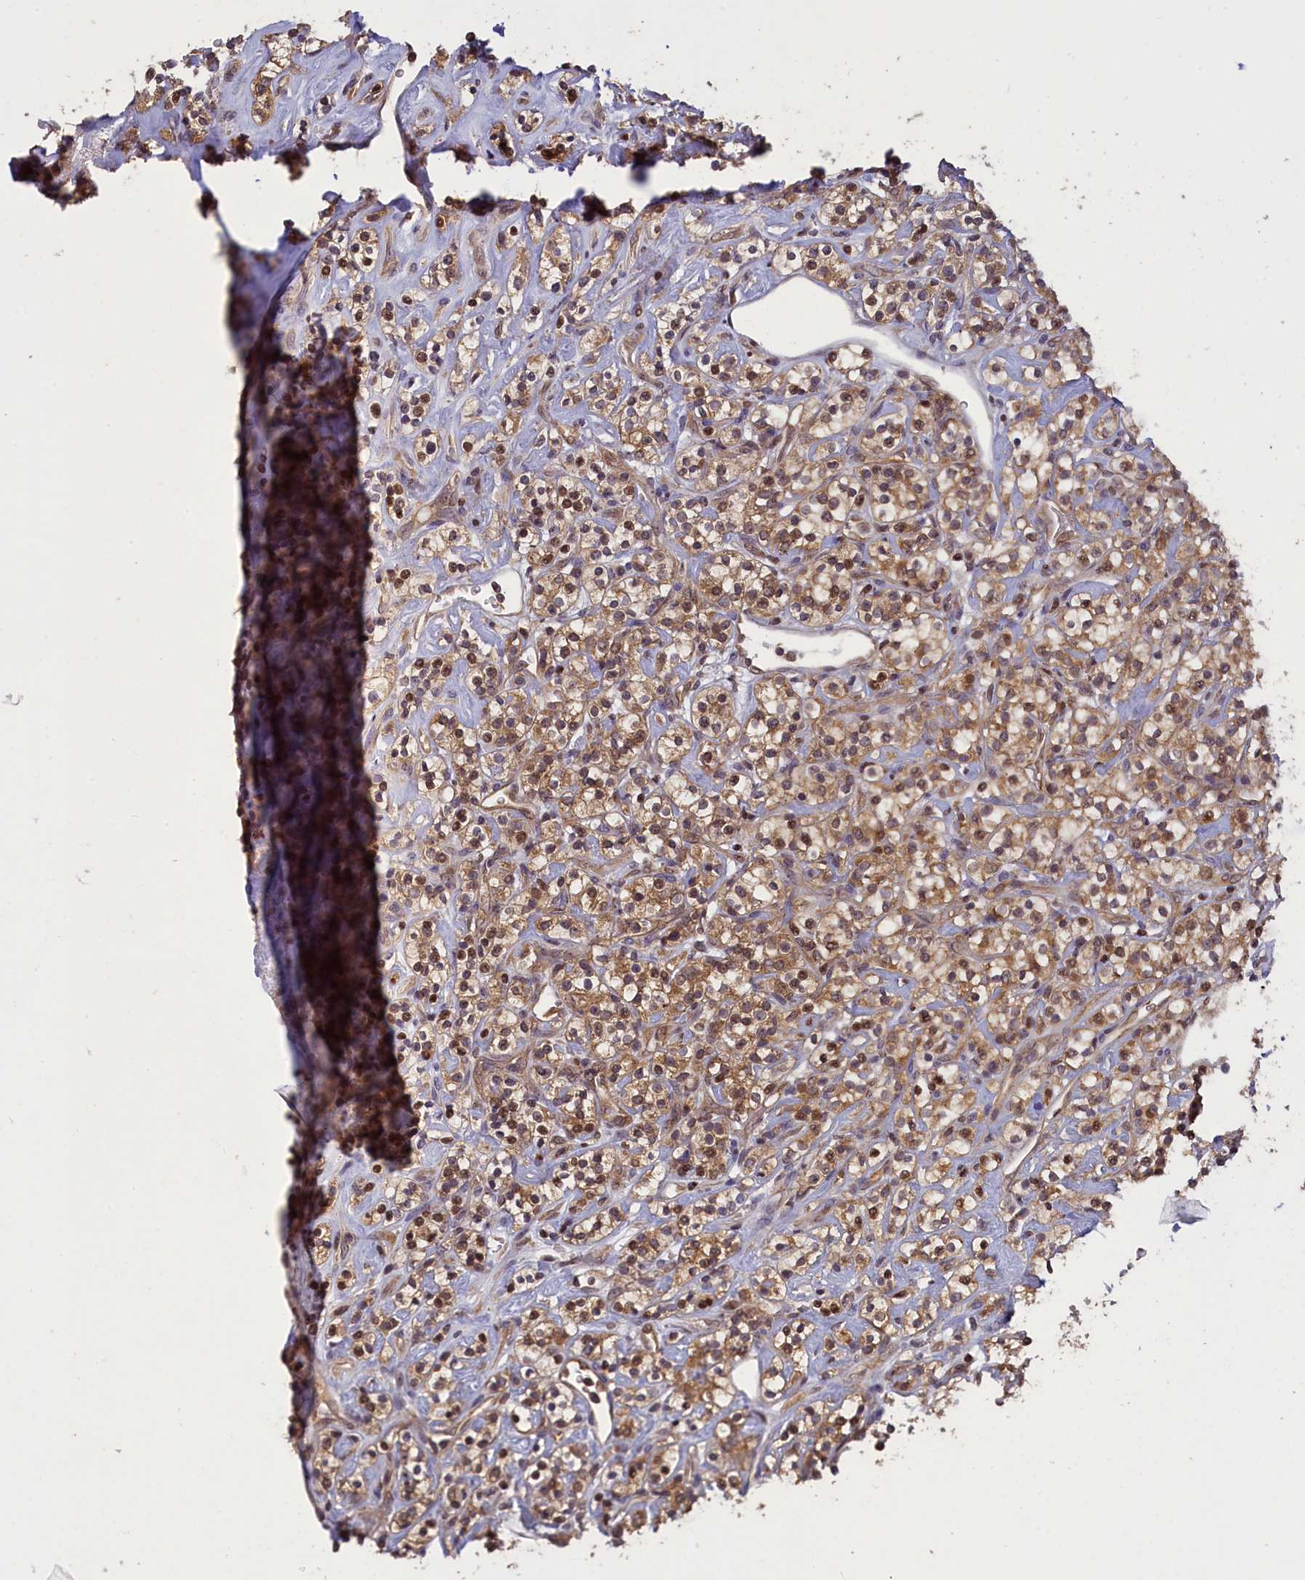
{"staining": {"intensity": "moderate", "quantity": ">75%", "location": "cytoplasmic/membranous,nuclear"}, "tissue": "renal cancer", "cell_type": "Tumor cells", "image_type": "cancer", "snomed": [{"axis": "morphology", "description": "Adenocarcinoma, NOS"}, {"axis": "topography", "description": "Kidney"}], "caption": "Renal cancer was stained to show a protein in brown. There is medium levels of moderate cytoplasmic/membranous and nuclear positivity in about >75% of tumor cells.", "gene": "NUBP1", "patient": {"sex": "male", "age": 77}}